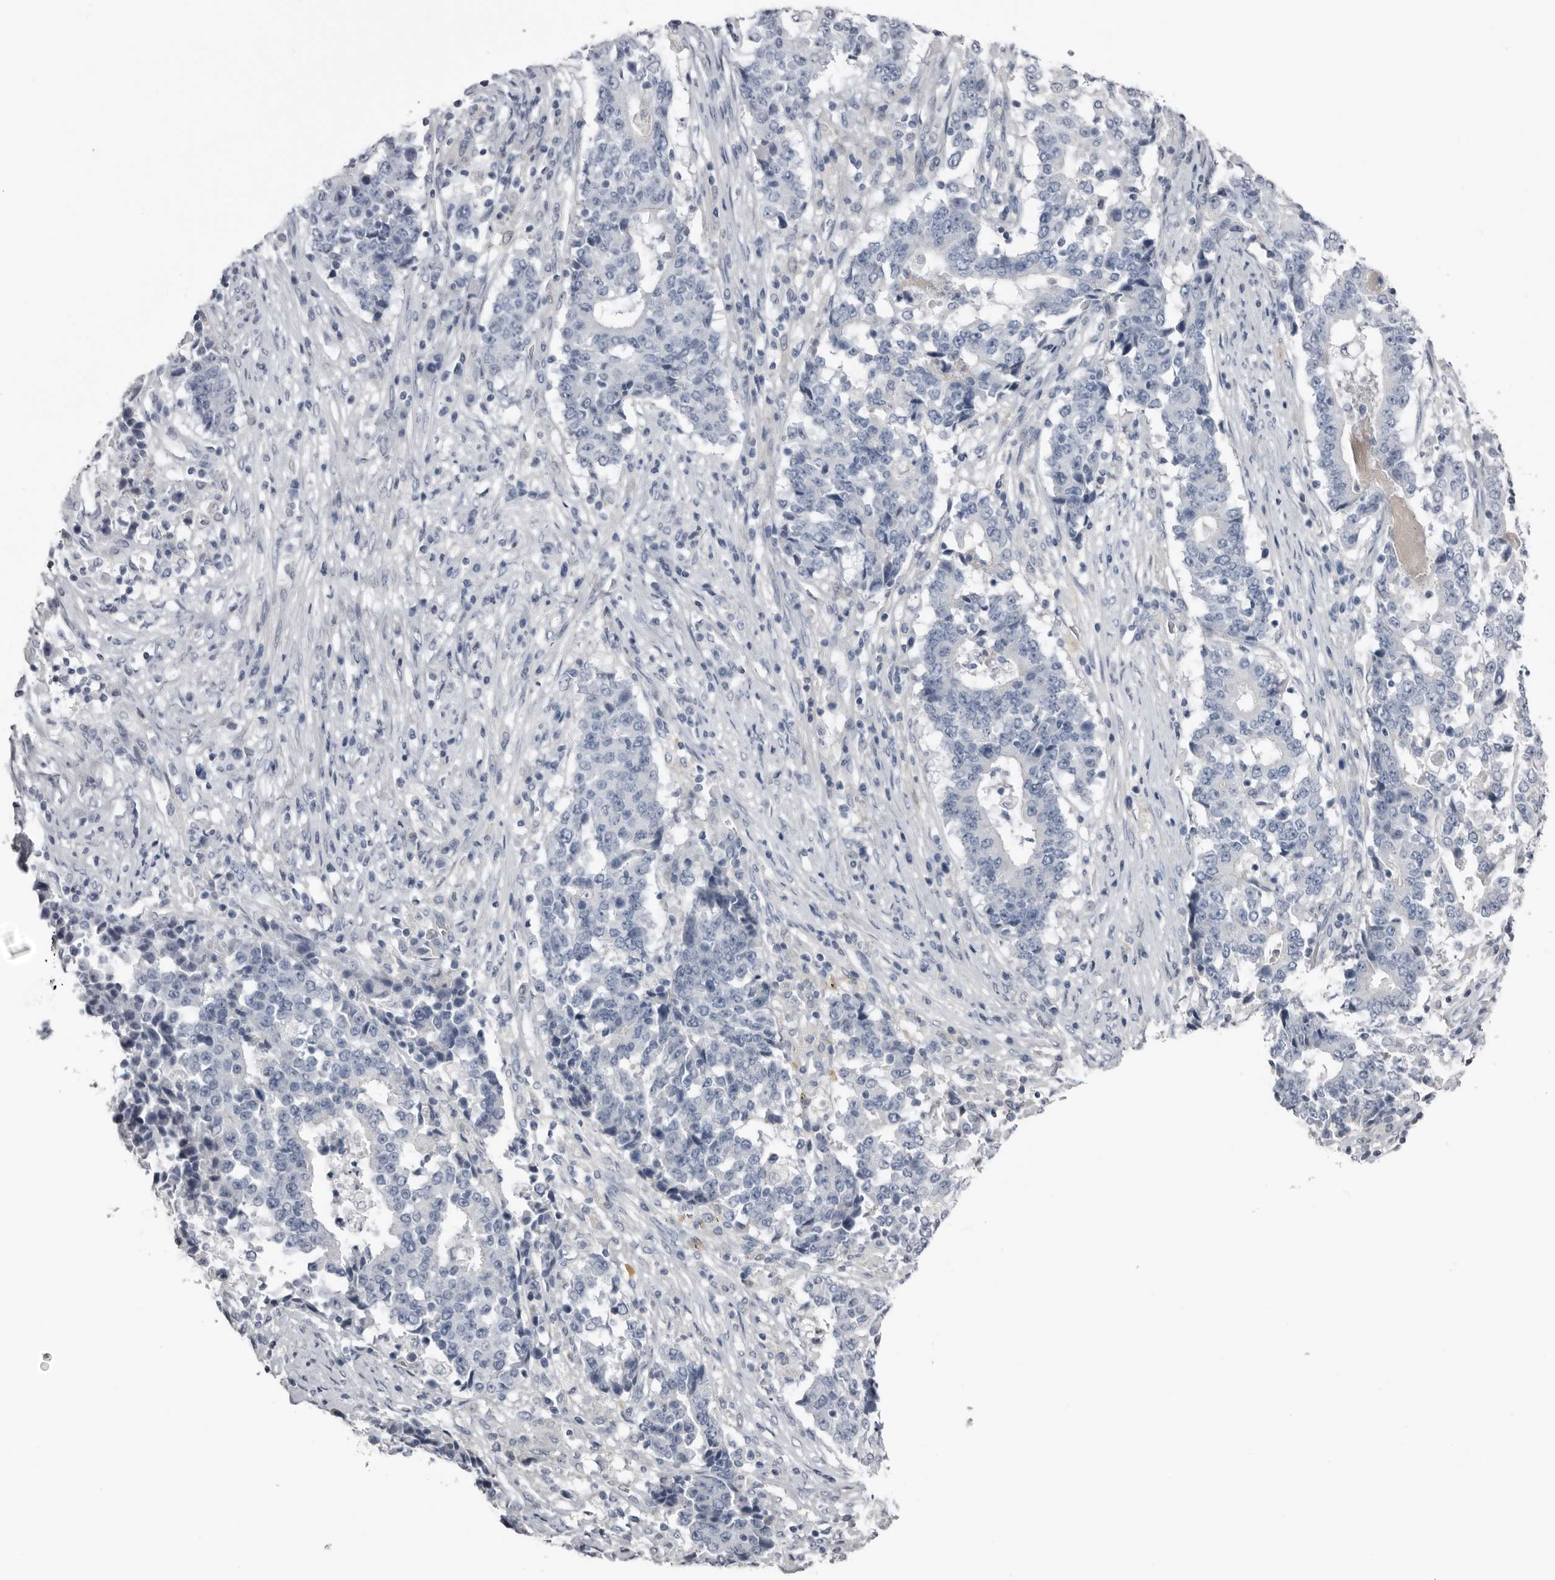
{"staining": {"intensity": "negative", "quantity": "none", "location": "none"}, "tissue": "stomach cancer", "cell_type": "Tumor cells", "image_type": "cancer", "snomed": [{"axis": "morphology", "description": "Adenocarcinoma, NOS"}, {"axis": "topography", "description": "Stomach"}], "caption": "Stomach cancer (adenocarcinoma) stained for a protein using immunohistochemistry (IHC) displays no expression tumor cells.", "gene": "FABP7", "patient": {"sex": "male", "age": 59}}